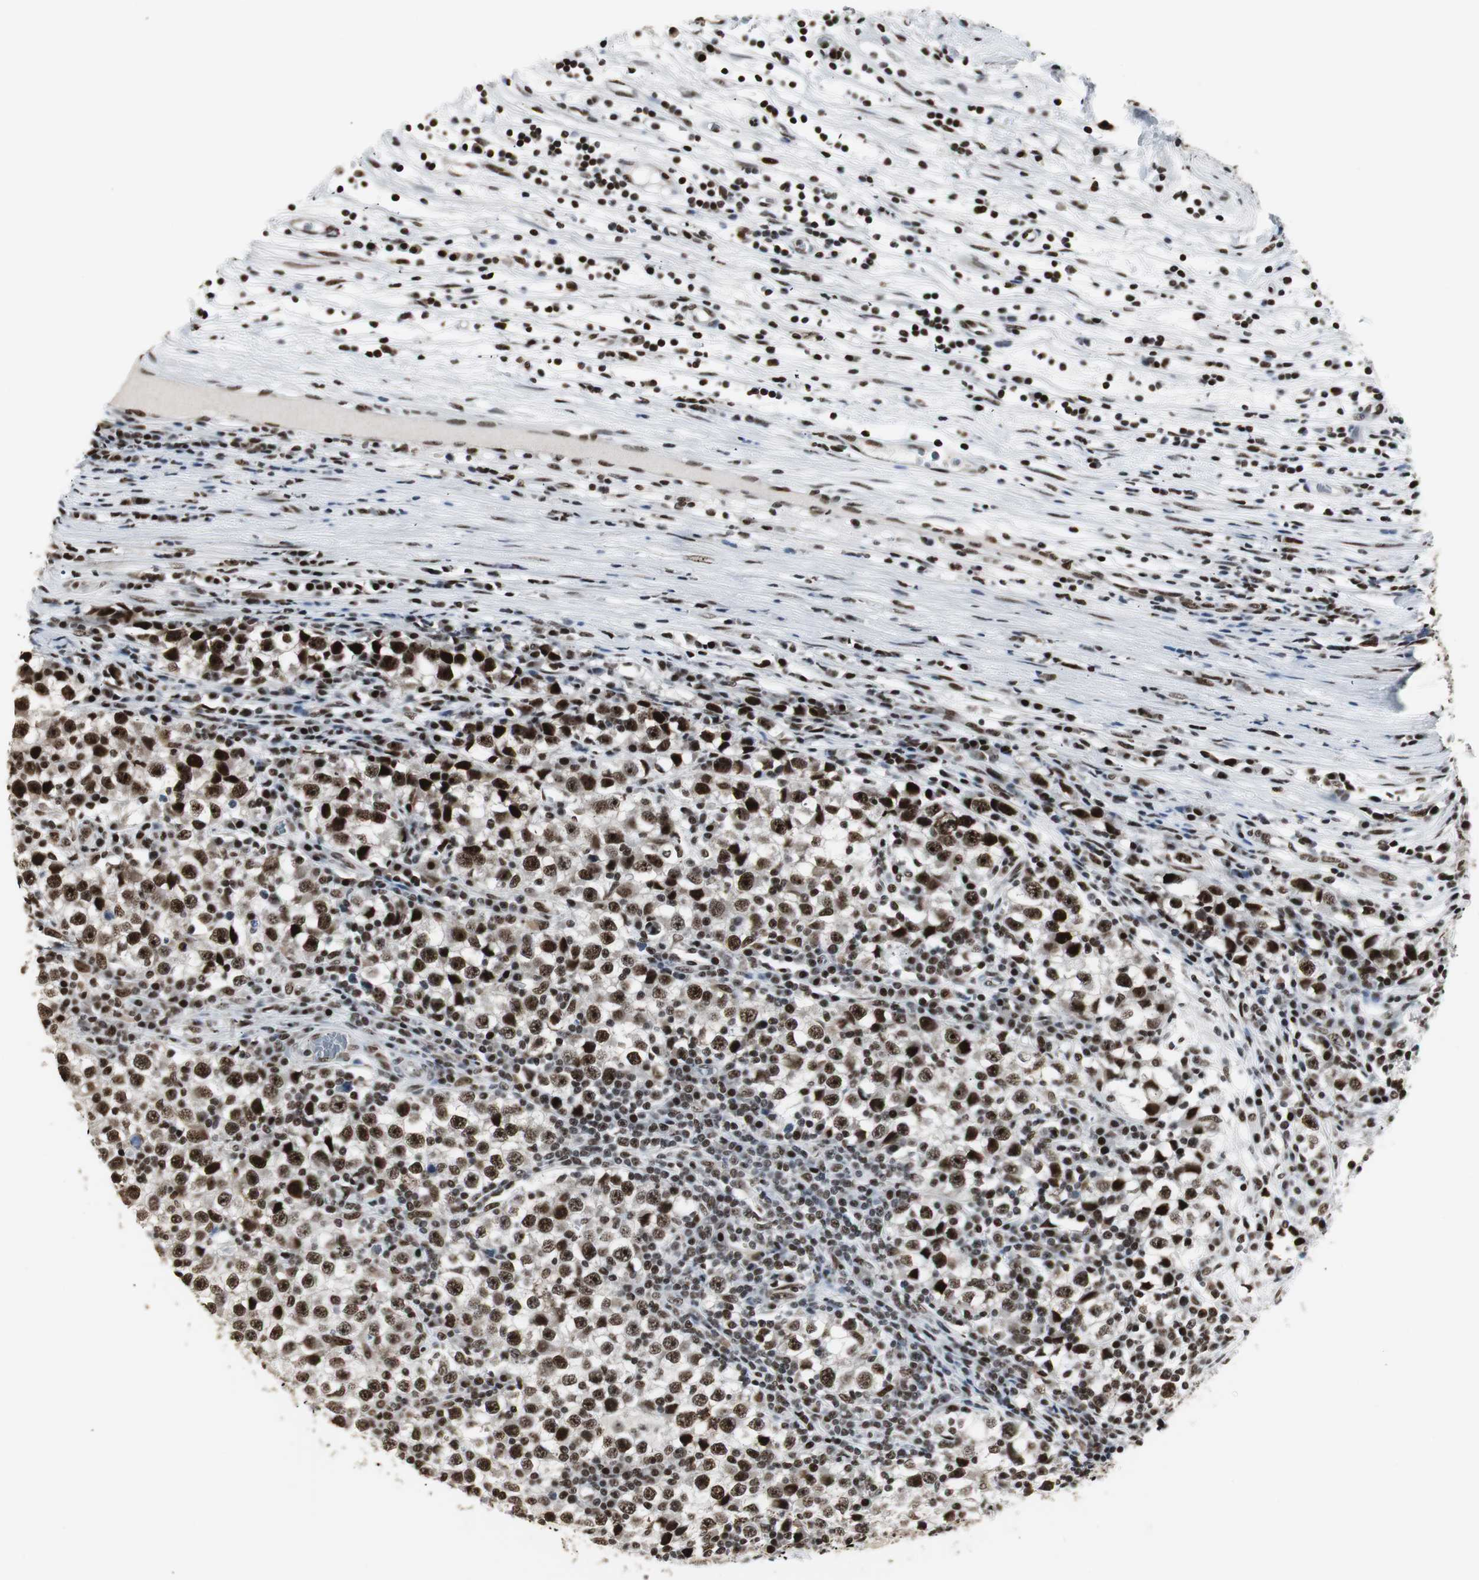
{"staining": {"intensity": "strong", "quantity": ">75%", "location": "nuclear"}, "tissue": "testis cancer", "cell_type": "Tumor cells", "image_type": "cancer", "snomed": [{"axis": "morphology", "description": "Seminoma, NOS"}, {"axis": "topography", "description": "Testis"}], "caption": "This is an image of immunohistochemistry staining of testis cancer, which shows strong expression in the nuclear of tumor cells.", "gene": "PARN", "patient": {"sex": "male", "age": 65}}